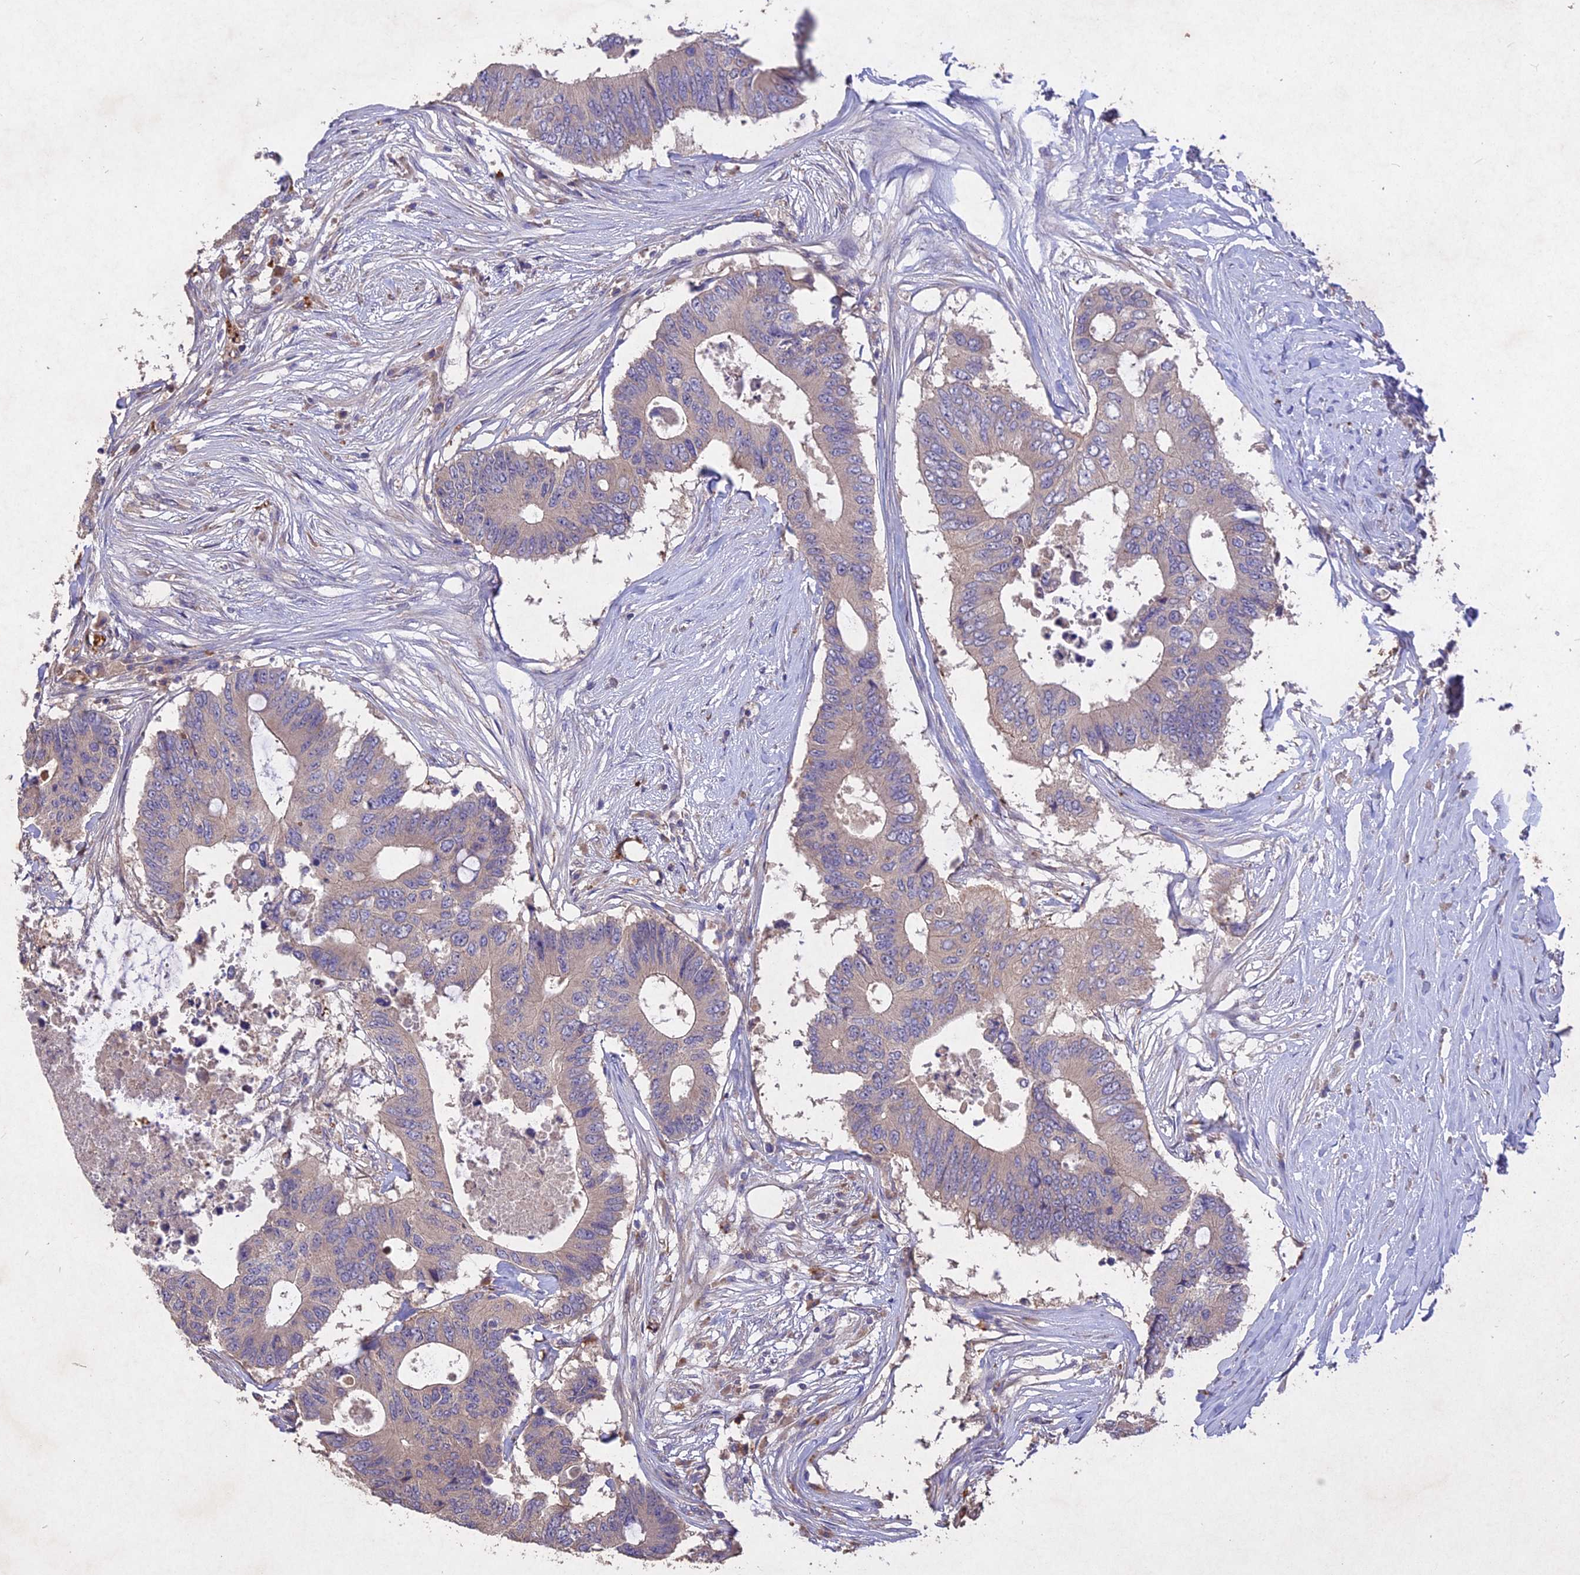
{"staining": {"intensity": "negative", "quantity": "none", "location": "none"}, "tissue": "colorectal cancer", "cell_type": "Tumor cells", "image_type": "cancer", "snomed": [{"axis": "morphology", "description": "Adenocarcinoma, NOS"}, {"axis": "topography", "description": "Colon"}], "caption": "The immunohistochemistry image has no significant staining in tumor cells of adenocarcinoma (colorectal) tissue. (DAB (3,3'-diaminobenzidine) immunohistochemistry, high magnification).", "gene": "SLC26A4", "patient": {"sex": "male", "age": 71}}